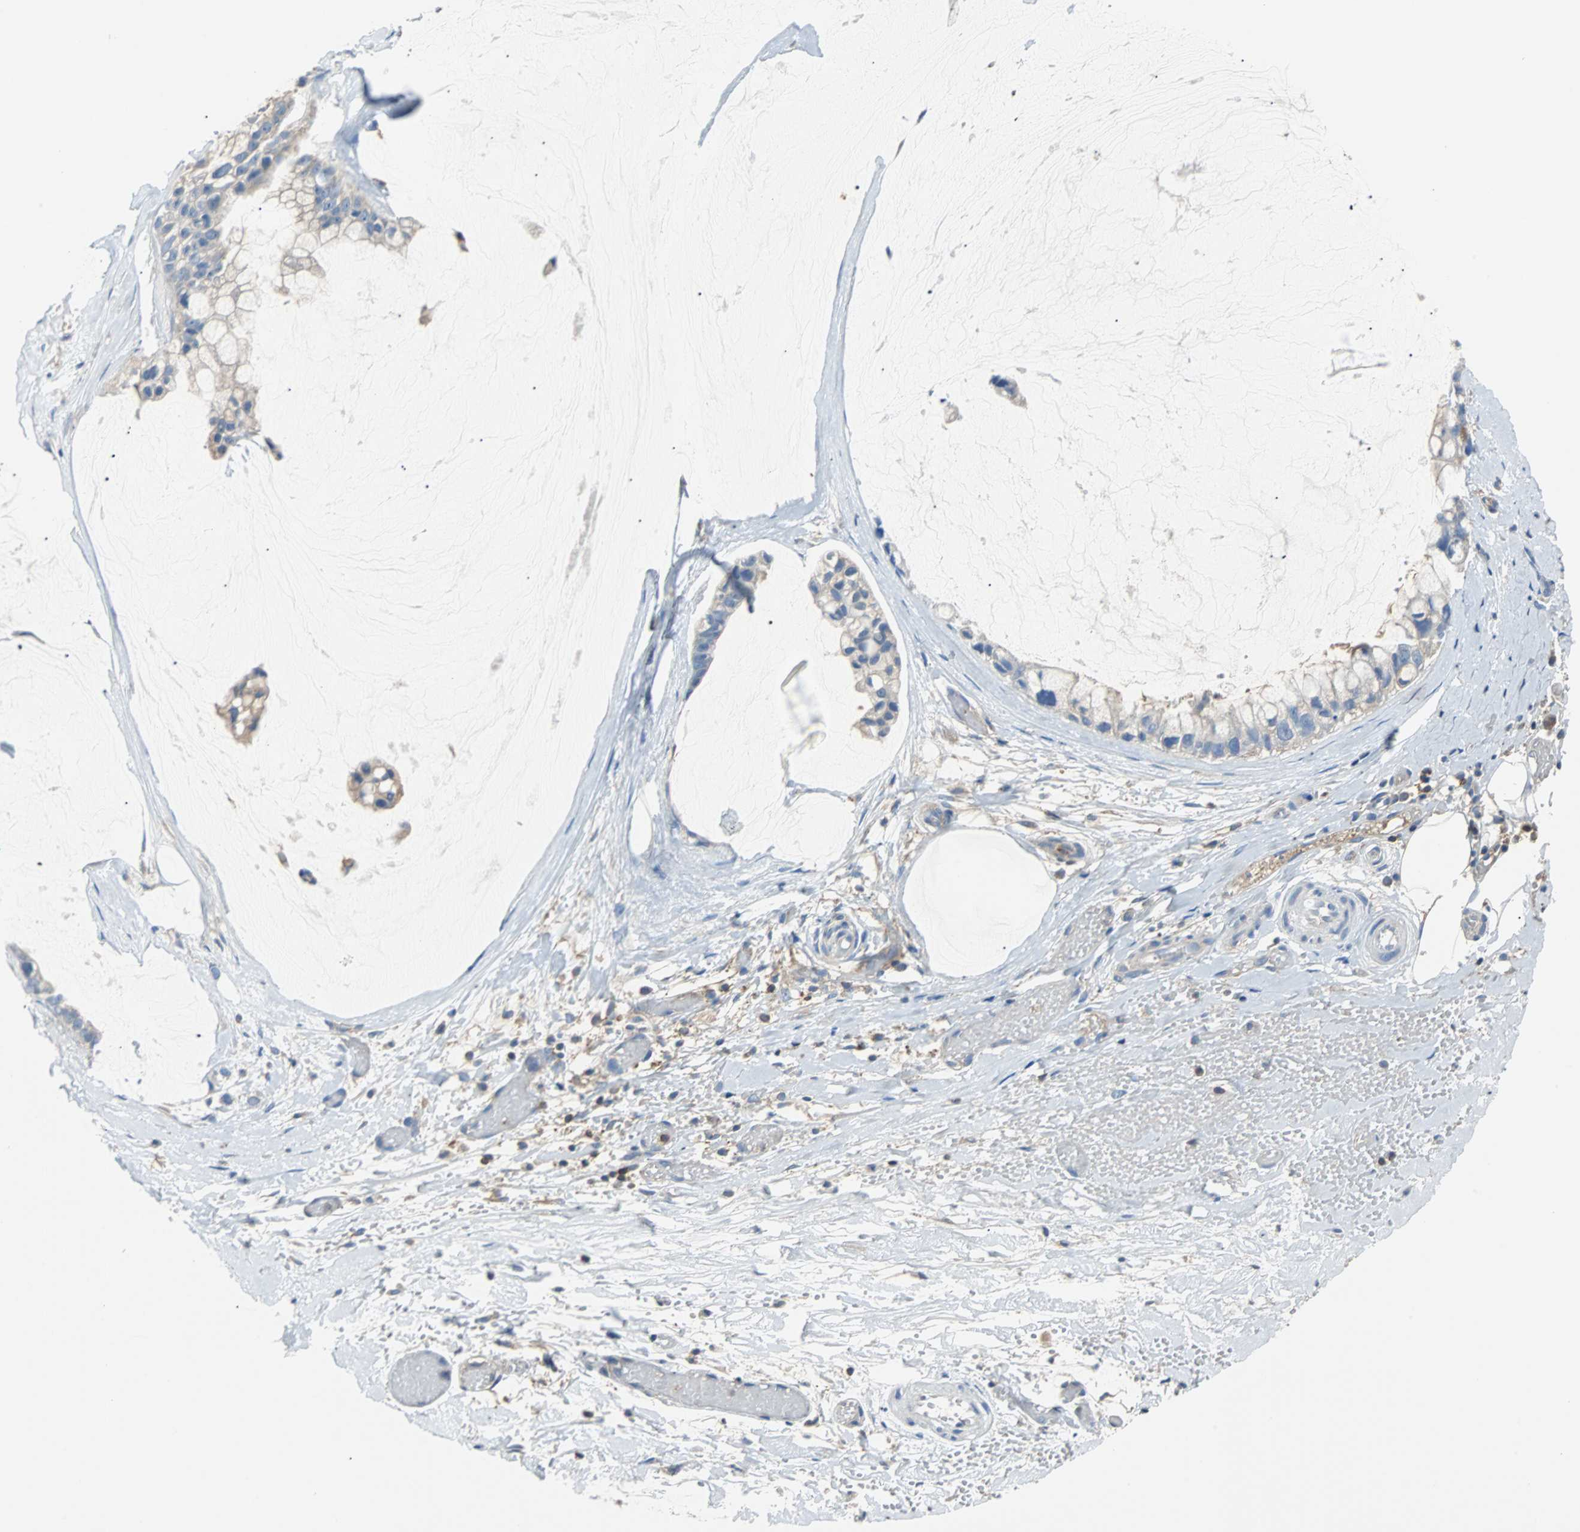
{"staining": {"intensity": "negative", "quantity": "none", "location": "none"}, "tissue": "ovarian cancer", "cell_type": "Tumor cells", "image_type": "cancer", "snomed": [{"axis": "morphology", "description": "Cystadenocarcinoma, mucinous, NOS"}, {"axis": "topography", "description": "Ovary"}], "caption": "DAB immunohistochemical staining of mucinous cystadenocarcinoma (ovarian) exhibits no significant positivity in tumor cells.", "gene": "TSC22D4", "patient": {"sex": "female", "age": 39}}